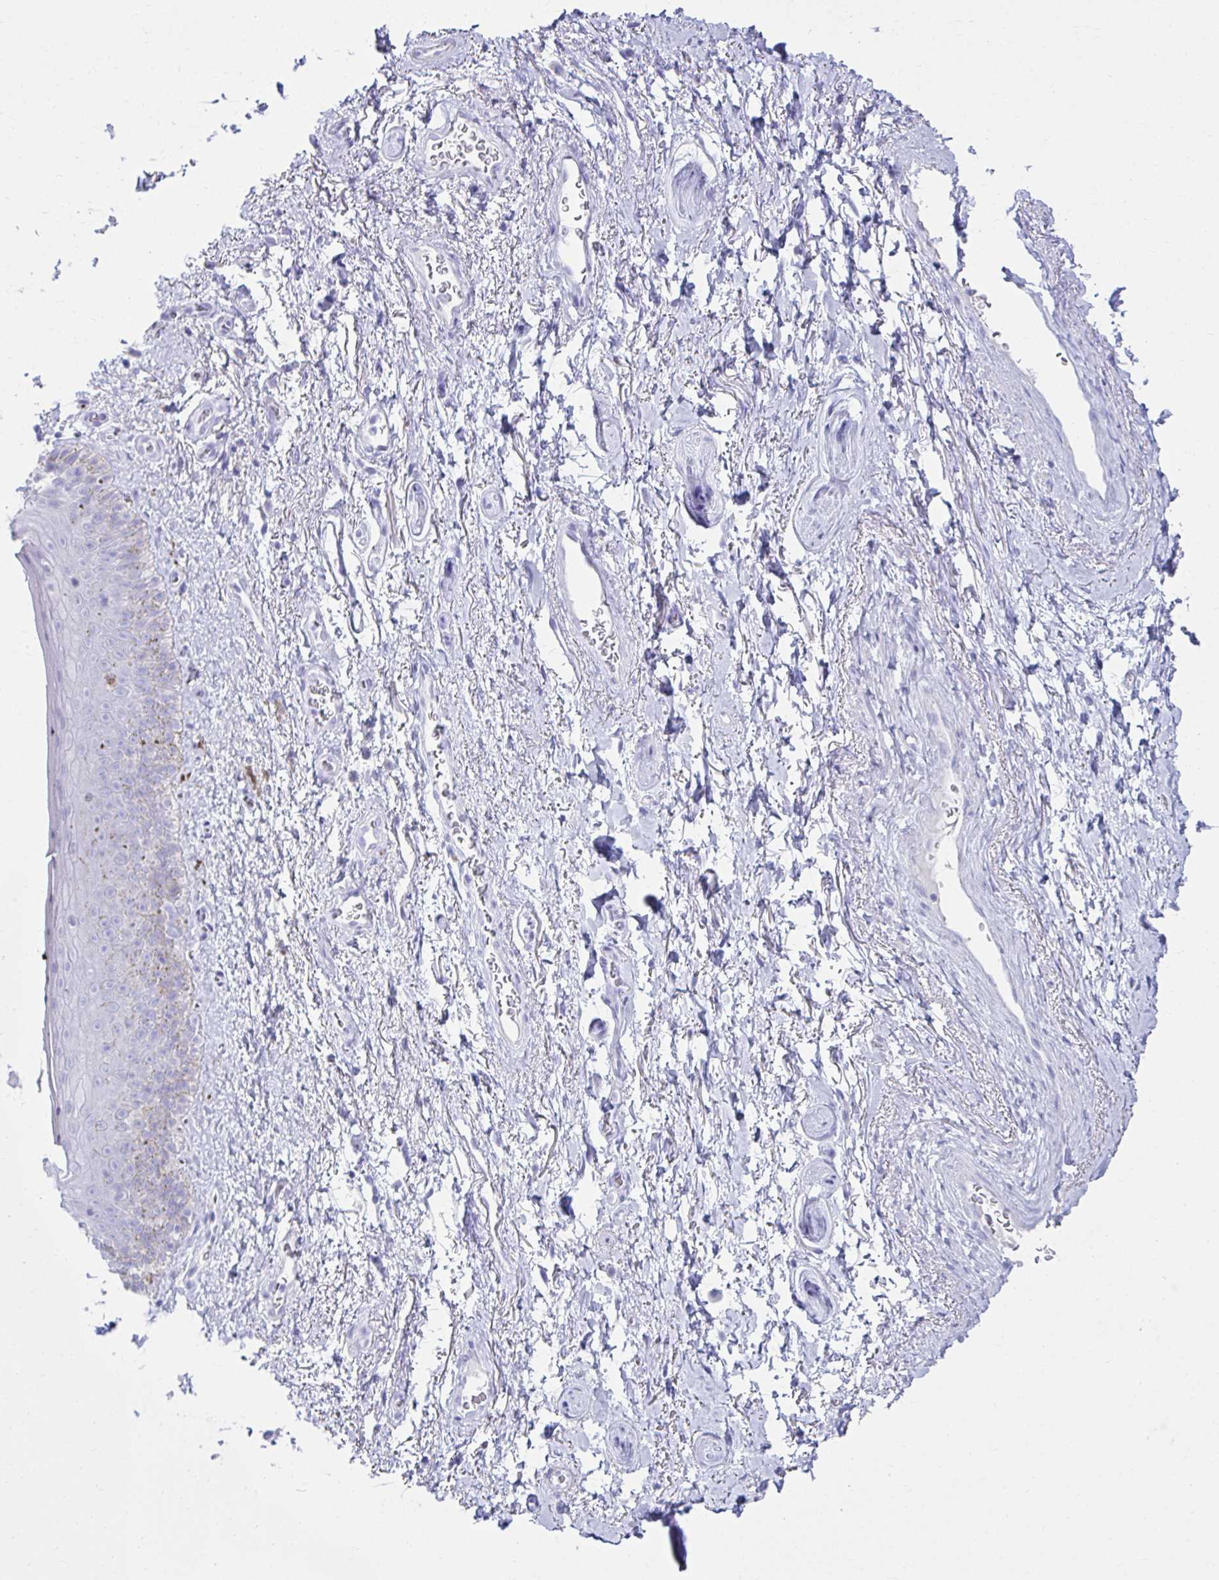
{"staining": {"intensity": "negative", "quantity": "none", "location": "none"}, "tissue": "adipose tissue", "cell_type": "Adipocytes", "image_type": "normal", "snomed": [{"axis": "morphology", "description": "Normal tissue, NOS"}, {"axis": "topography", "description": "Vulva"}, {"axis": "topography", "description": "Peripheral nerve tissue"}], "caption": "Immunohistochemical staining of unremarkable adipose tissue displays no significant positivity in adipocytes.", "gene": "ATP4B", "patient": {"sex": "female", "age": 66}}